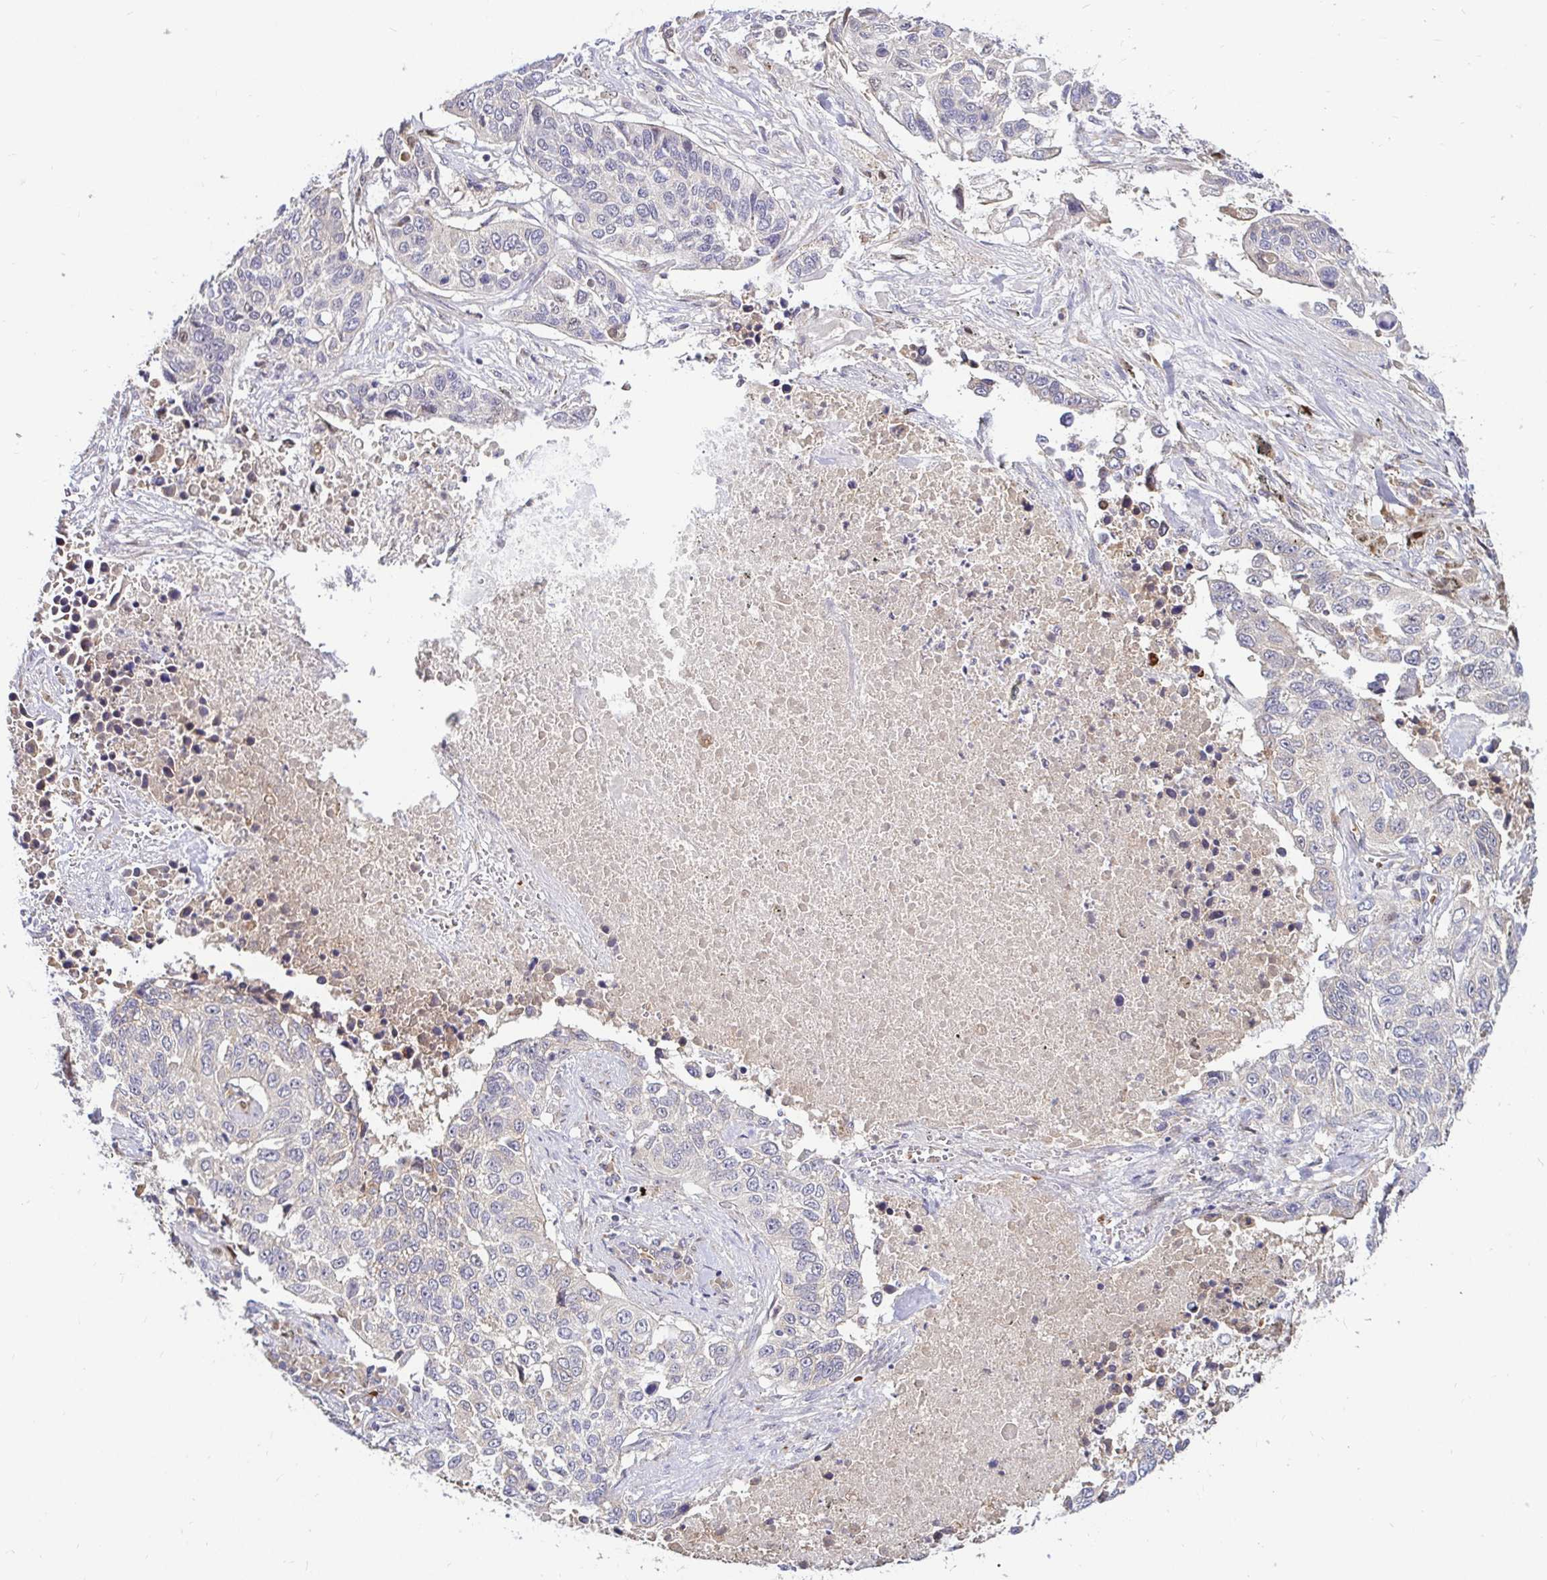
{"staining": {"intensity": "negative", "quantity": "none", "location": "none"}, "tissue": "lung cancer", "cell_type": "Tumor cells", "image_type": "cancer", "snomed": [{"axis": "morphology", "description": "Squamous cell carcinoma, NOS"}, {"axis": "topography", "description": "Lung"}], "caption": "Lung squamous cell carcinoma was stained to show a protein in brown. There is no significant staining in tumor cells.", "gene": "ARHGEF37", "patient": {"sex": "male", "age": 62}}